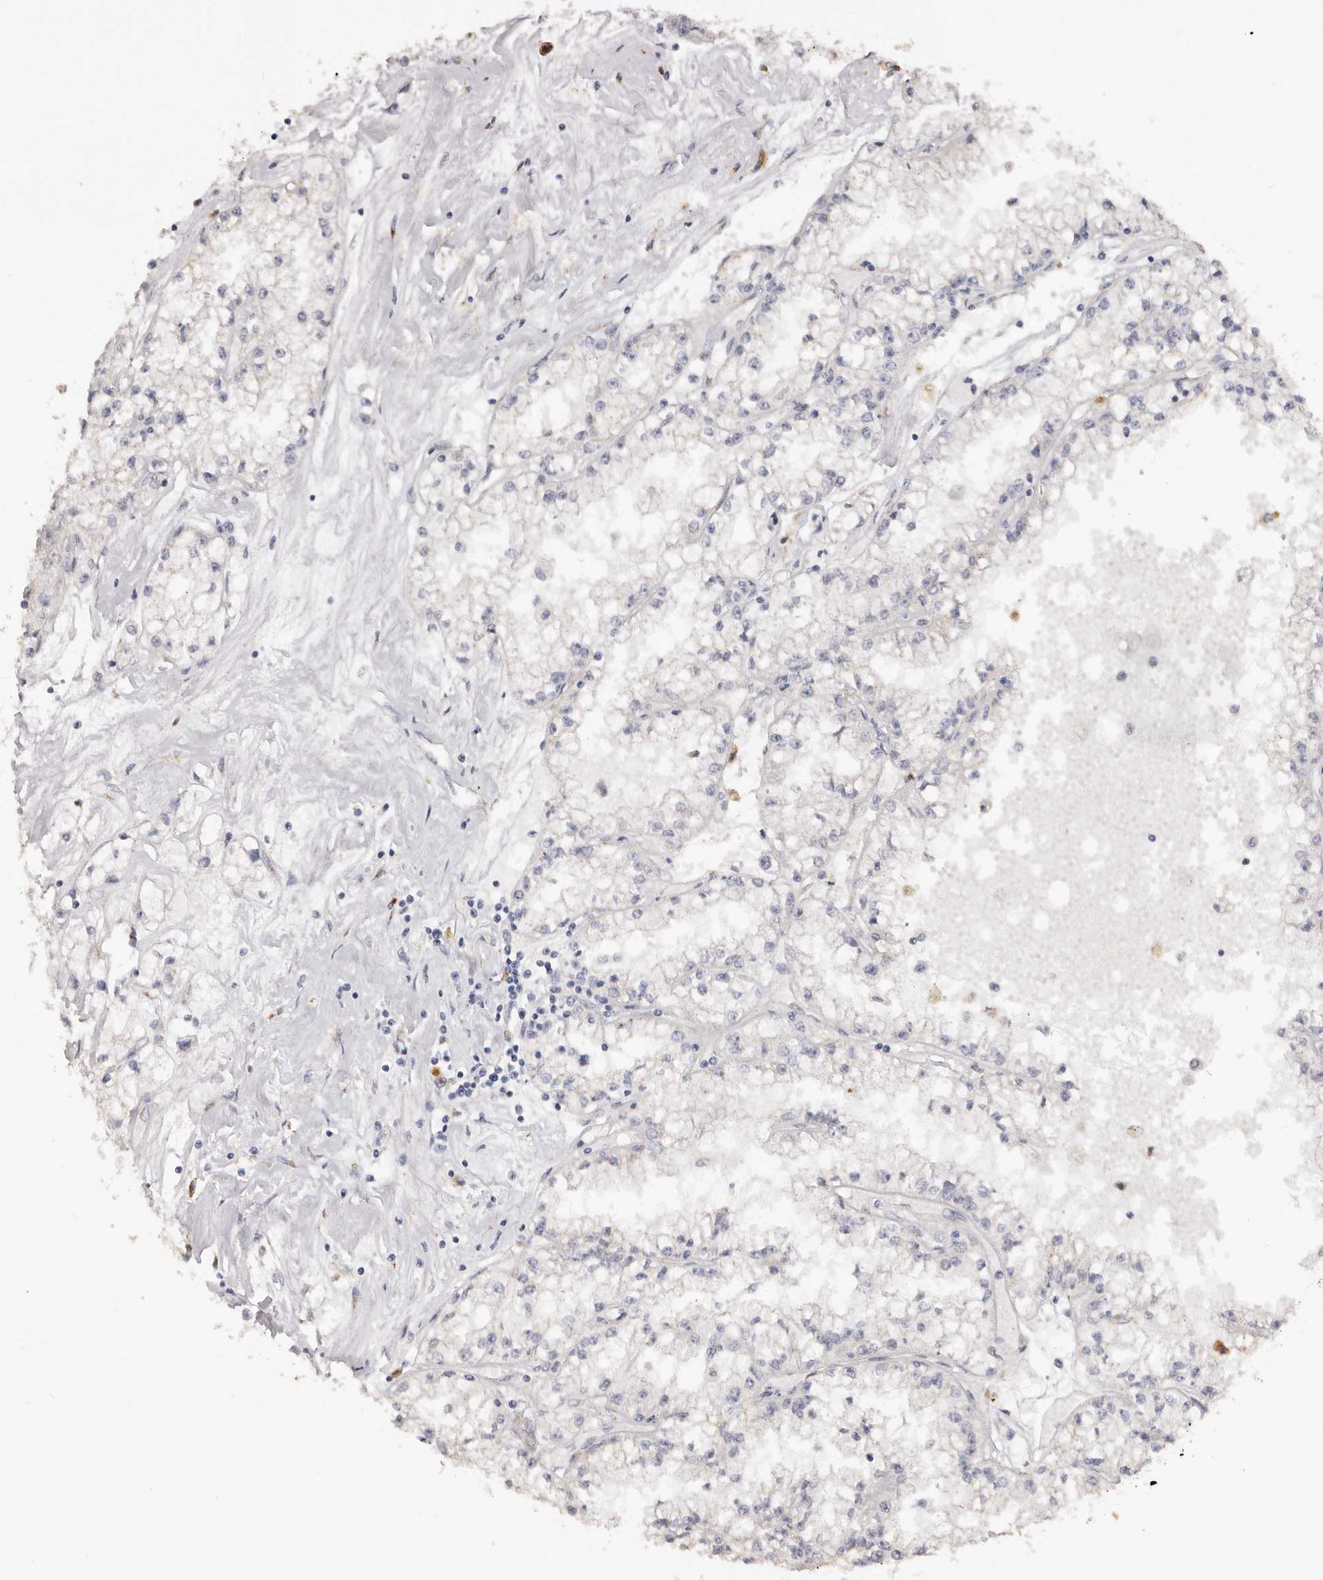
{"staining": {"intensity": "negative", "quantity": "none", "location": "none"}, "tissue": "renal cancer", "cell_type": "Tumor cells", "image_type": "cancer", "snomed": [{"axis": "morphology", "description": "Adenocarcinoma, NOS"}, {"axis": "topography", "description": "Kidney"}], "caption": "Immunohistochemistry (IHC) micrograph of neoplastic tissue: adenocarcinoma (renal) stained with DAB (3,3'-diaminobenzidine) demonstrates no significant protein expression in tumor cells.", "gene": "LGALS7B", "patient": {"sex": "male", "age": 56}}